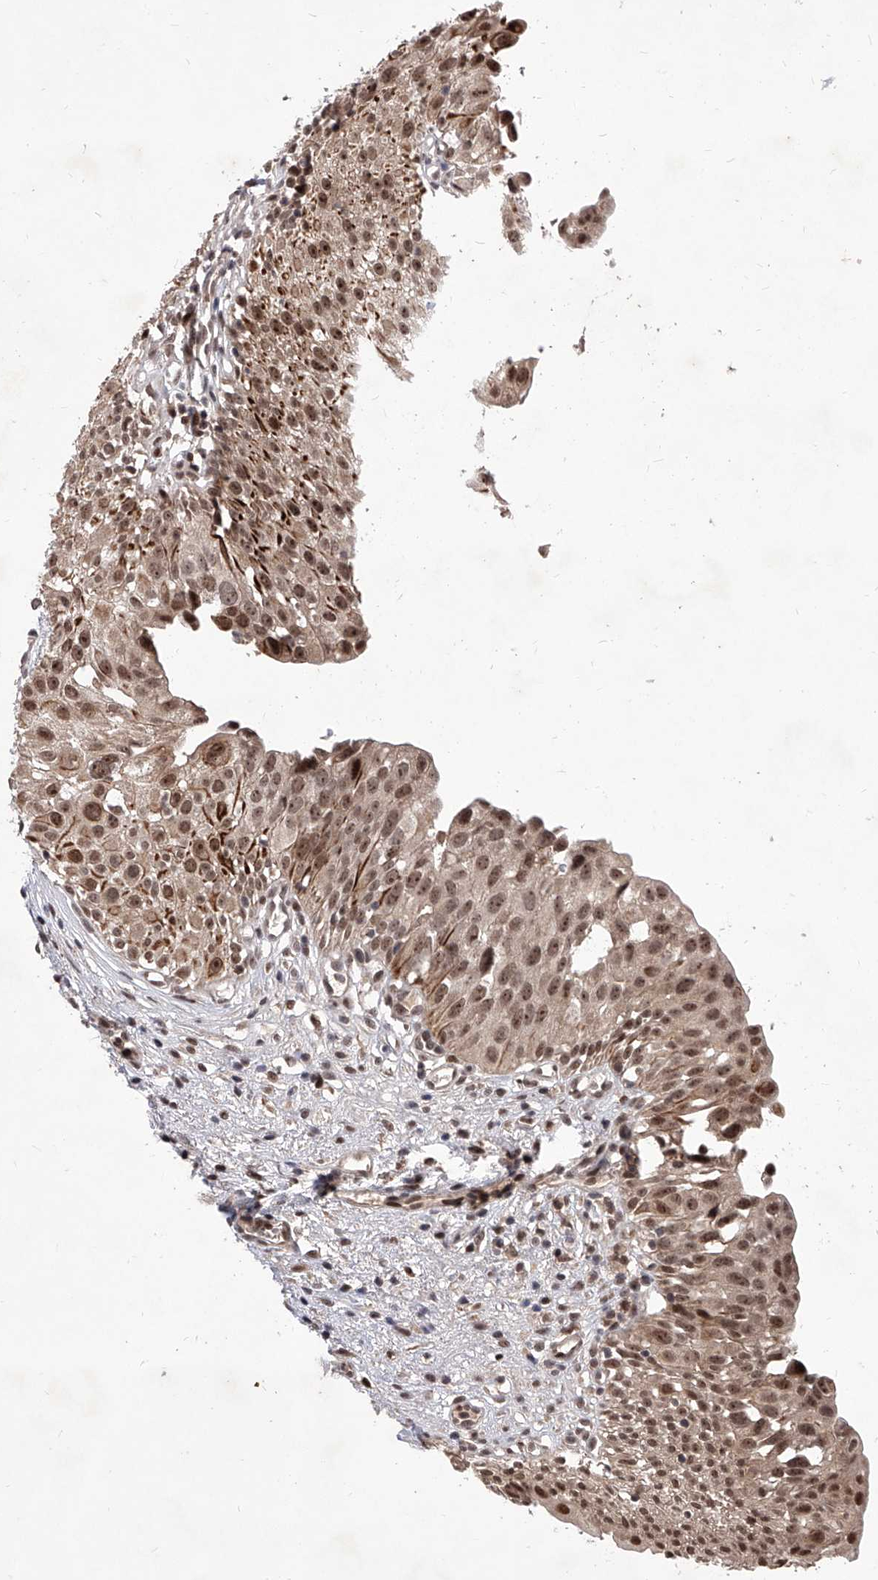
{"staining": {"intensity": "moderate", "quantity": ">75%", "location": "cytoplasmic/membranous,nuclear"}, "tissue": "urinary bladder", "cell_type": "Urothelial cells", "image_type": "normal", "snomed": [{"axis": "morphology", "description": "Normal tissue, NOS"}, {"axis": "topography", "description": "Urinary bladder"}], "caption": "Immunohistochemistry (IHC) of unremarkable human urinary bladder displays medium levels of moderate cytoplasmic/membranous,nuclear expression in approximately >75% of urothelial cells. The protein is shown in brown color, while the nuclei are stained blue.", "gene": "LGR4", "patient": {"sex": "male", "age": 51}}